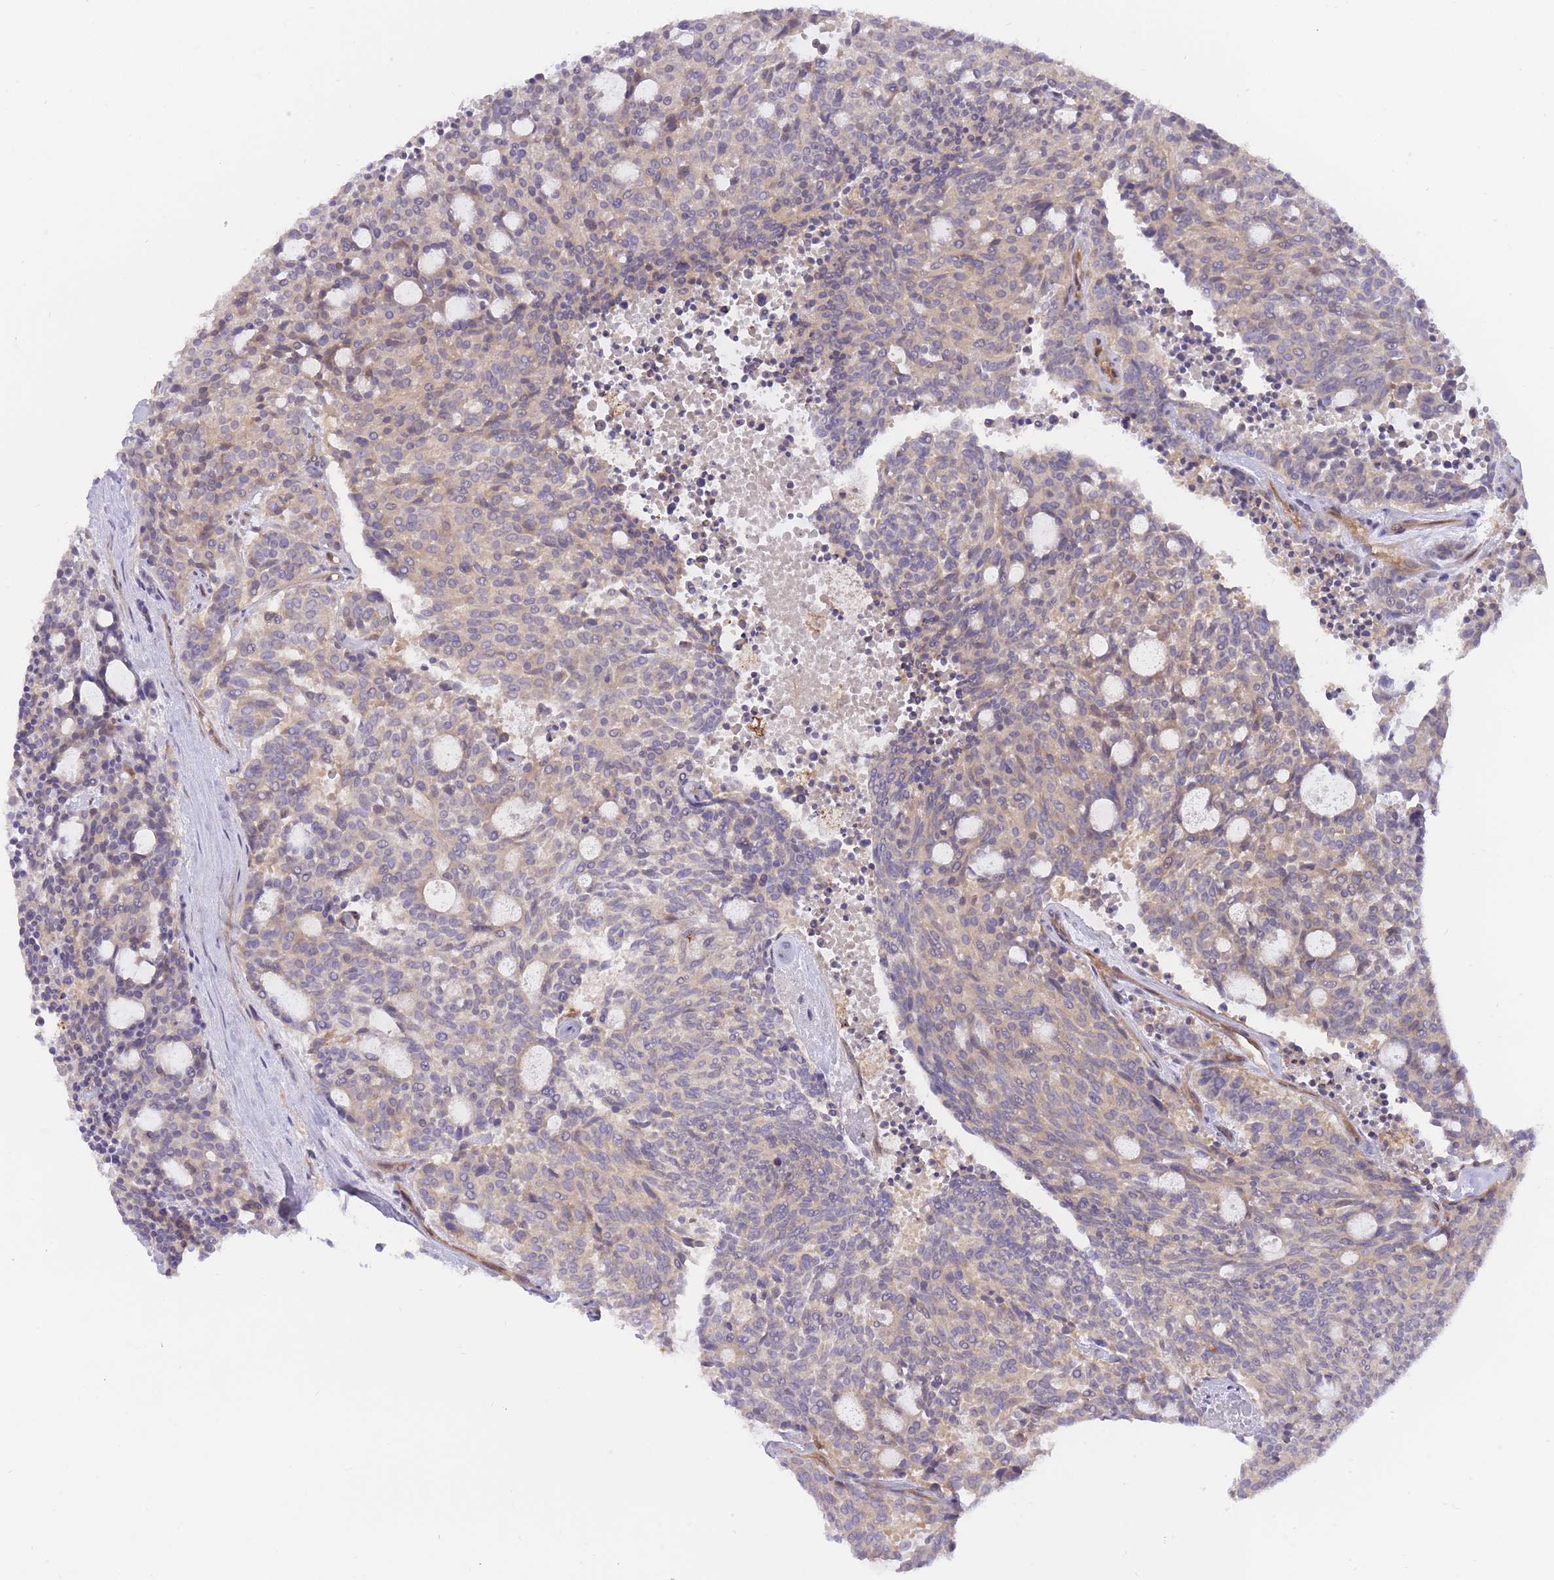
{"staining": {"intensity": "weak", "quantity": "<25%", "location": "cytoplasmic/membranous"}, "tissue": "carcinoid", "cell_type": "Tumor cells", "image_type": "cancer", "snomed": [{"axis": "morphology", "description": "Carcinoid, malignant, NOS"}, {"axis": "topography", "description": "Pancreas"}], "caption": "This is an IHC photomicrograph of human carcinoid (malignant). There is no staining in tumor cells.", "gene": "PREP", "patient": {"sex": "female", "age": 54}}